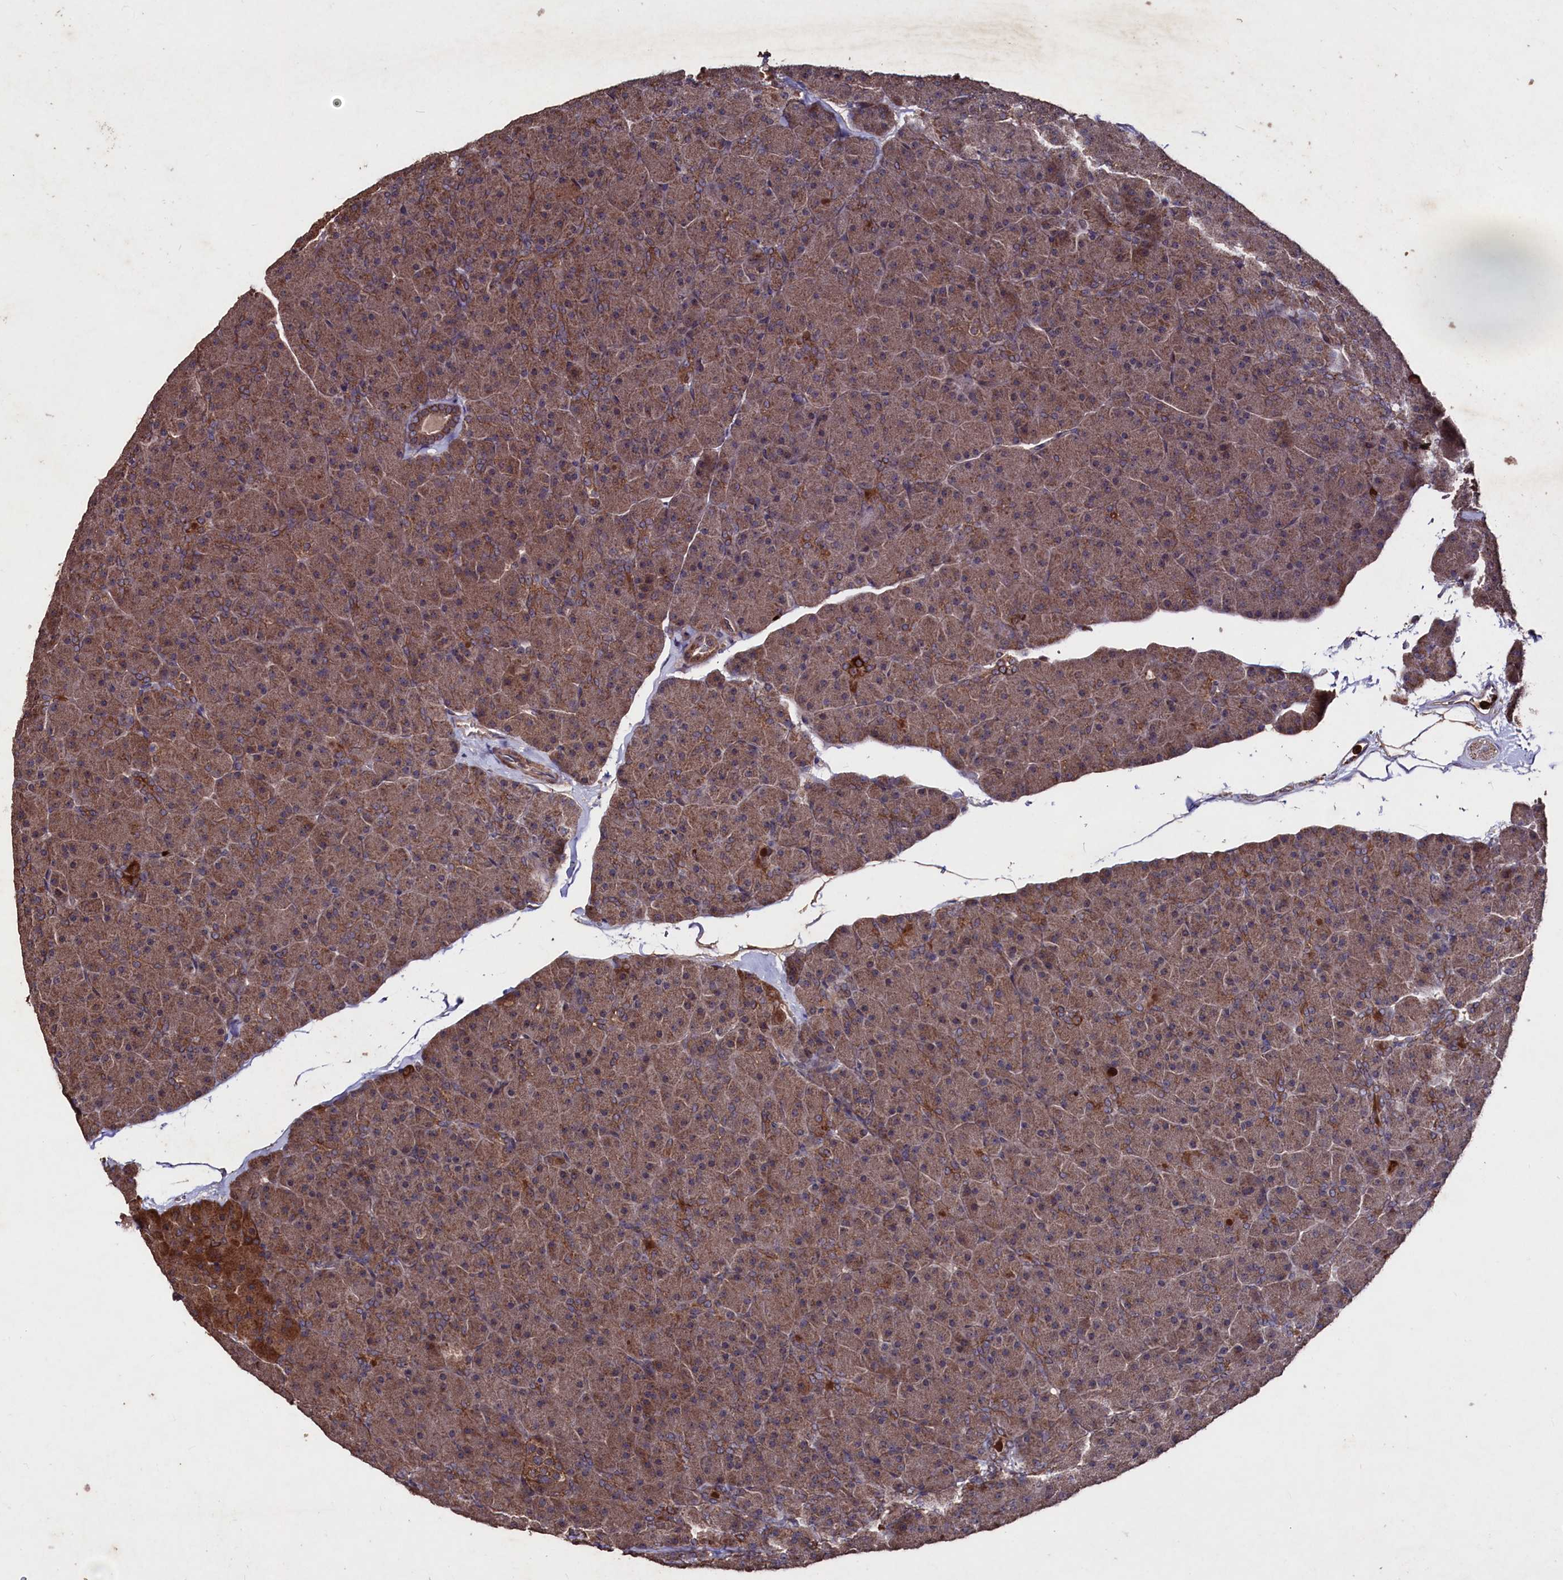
{"staining": {"intensity": "moderate", "quantity": ">75%", "location": "cytoplasmic/membranous"}, "tissue": "pancreas", "cell_type": "Exocrine glandular cells", "image_type": "normal", "snomed": [{"axis": "morphology", "description": "Normal tissue, NOS"}, {"axis": "topography", "description": "Pancreas"}], "caption": "The image shows immunohistochemical staining of normal pancreas. There is moderate cytoplasmic/membranous positivity is present in approximately >75% of exocrine glandular cells. The staining was performed using DAB (3,3'-diaminobenzidine) to visualize the protein expression in brown, while the nuclei were stained in blue with hematoxylin (Magnification: 20x).", "gene": "MYO1H", "patient": {"sex": "male", "age": 36}}